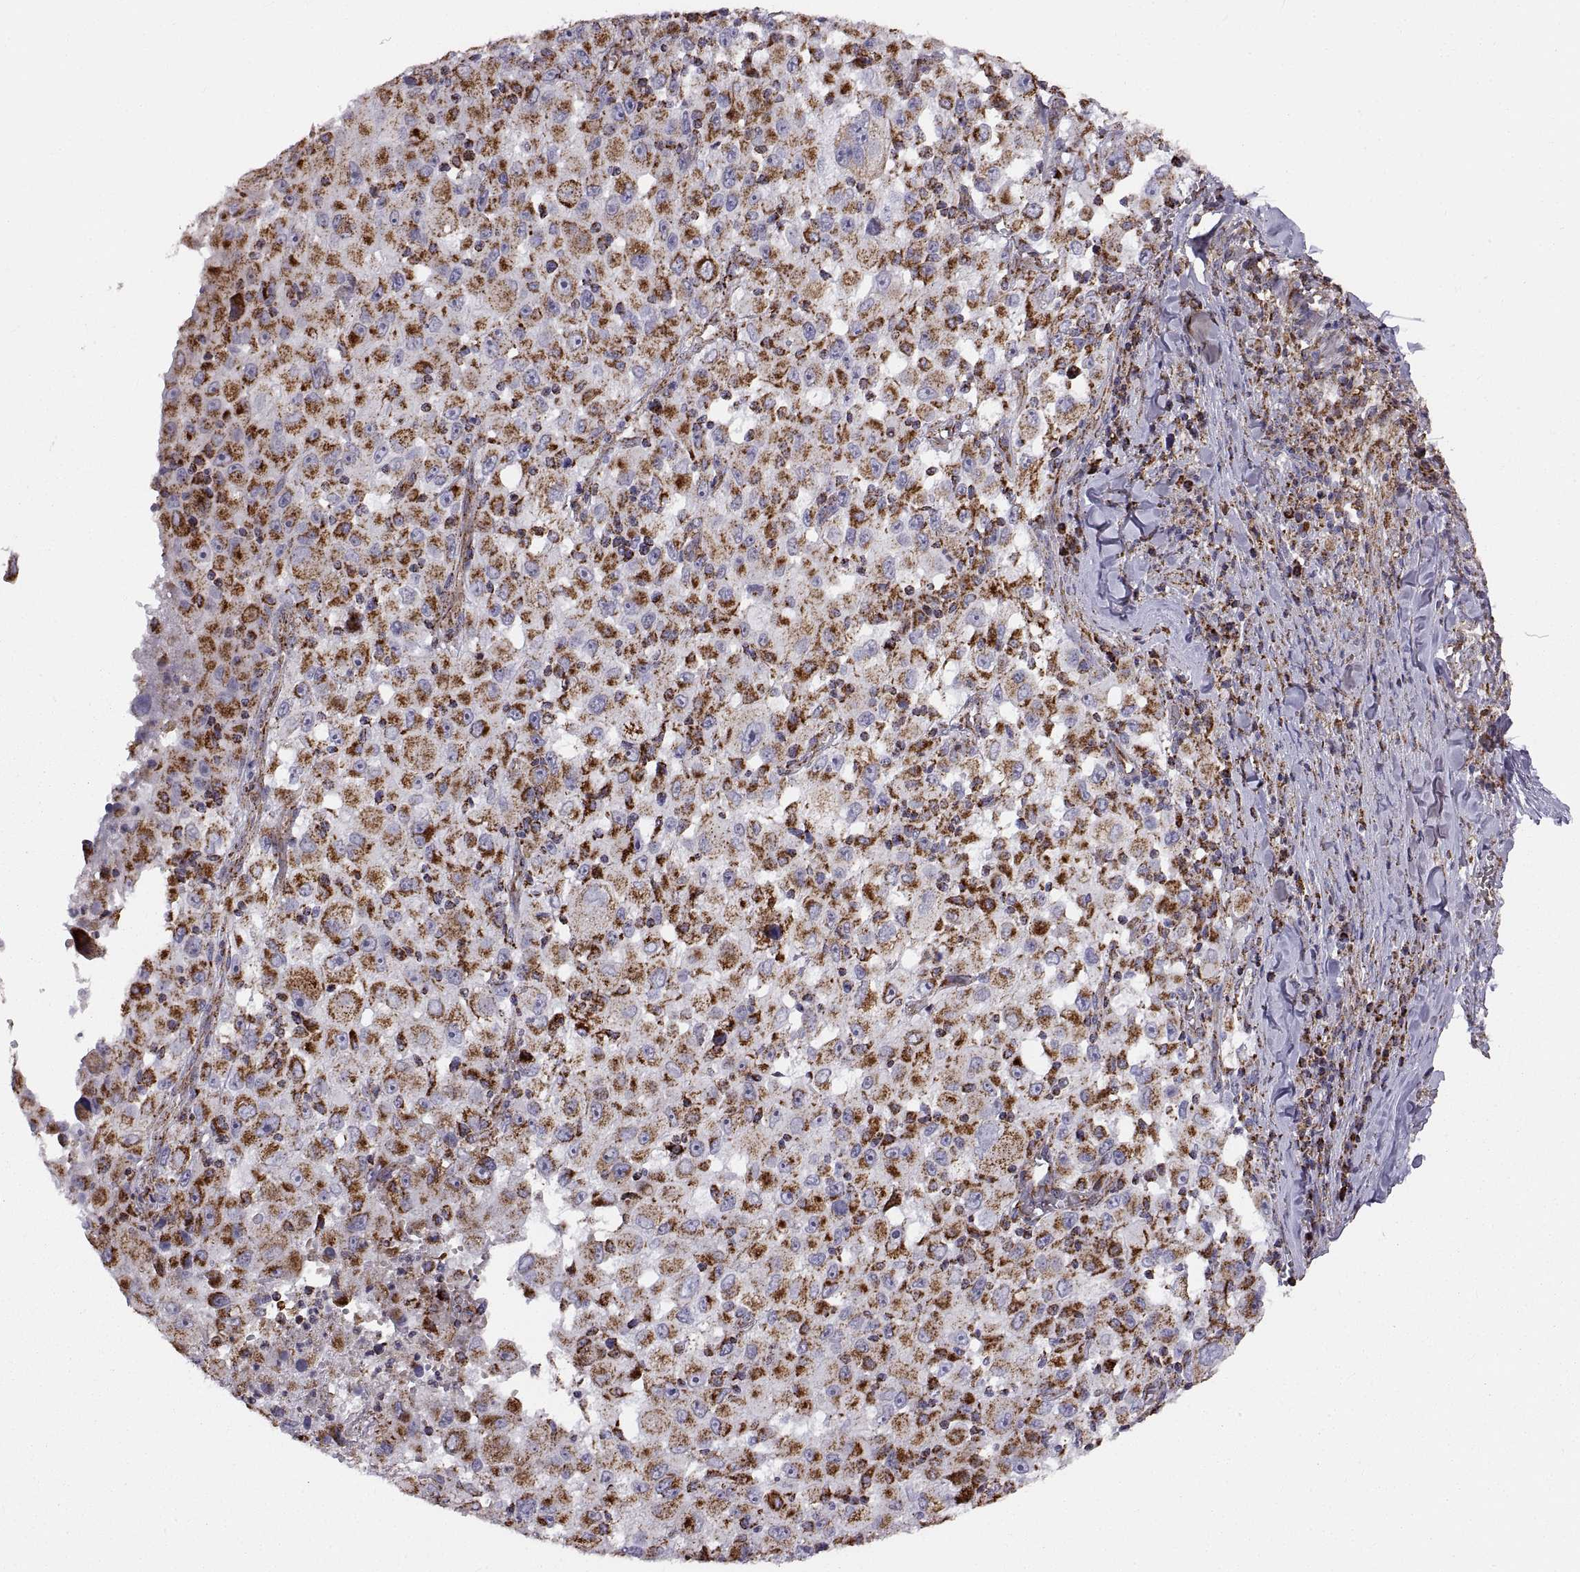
{"staining": {"intensity": "strong", "quantity": ">75%", "location": "cytoplasmic/membranous"}, "tissue": "melanoma", "cell_type": "Tumor cells", "image_type": "cancer", "snomed": [{"axis": "morphology", "description": "Malignant melanoma, Metastatic site"}, {"axis": "topography", "description": "Soft tissue"}], "caption": "Human malignant melanoma (metastatic site) stained with a protein marker displays strong staining in tumor cells.", "gene": "ARSD", "patient": {"sex": "male", "age": 50}}